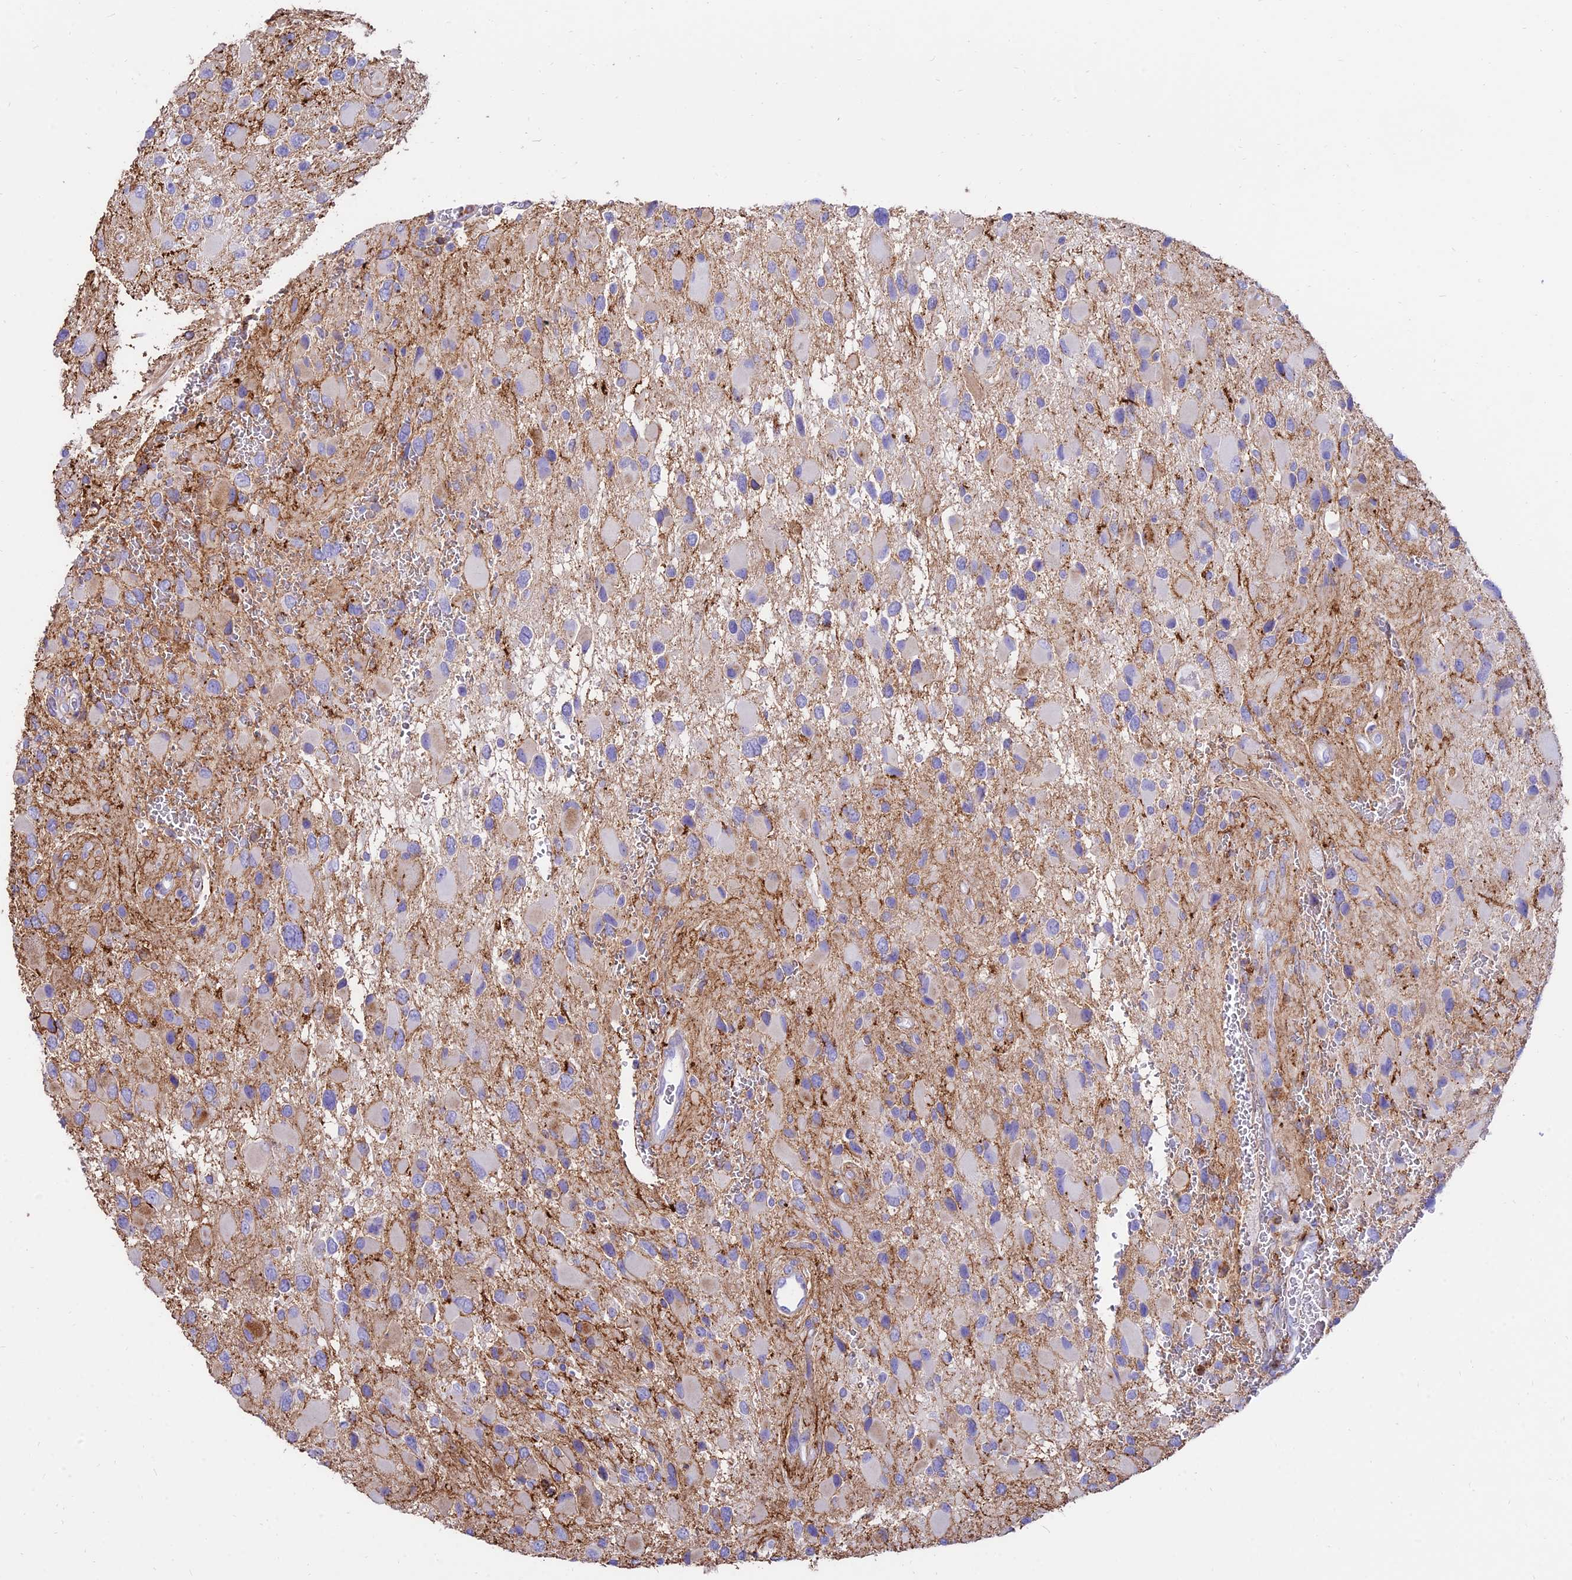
{"staining": {"intensity": "negative", "quantity": "none", "location": "none"}, "tissue": "glioma", "cell_type": "Tumor cells", "image_type": "cancer", "snomed": [{"axis": "morphology", "description": "Glioma, malignant, High grade"}, {"axis": "topography", "description": "Brain"}], "caption": "Tumor cells are negative for protein expression in human malignant high-grade glioma.", "gene": "SREK1IP1", "patient": {"sex": "male", "age": 53}}